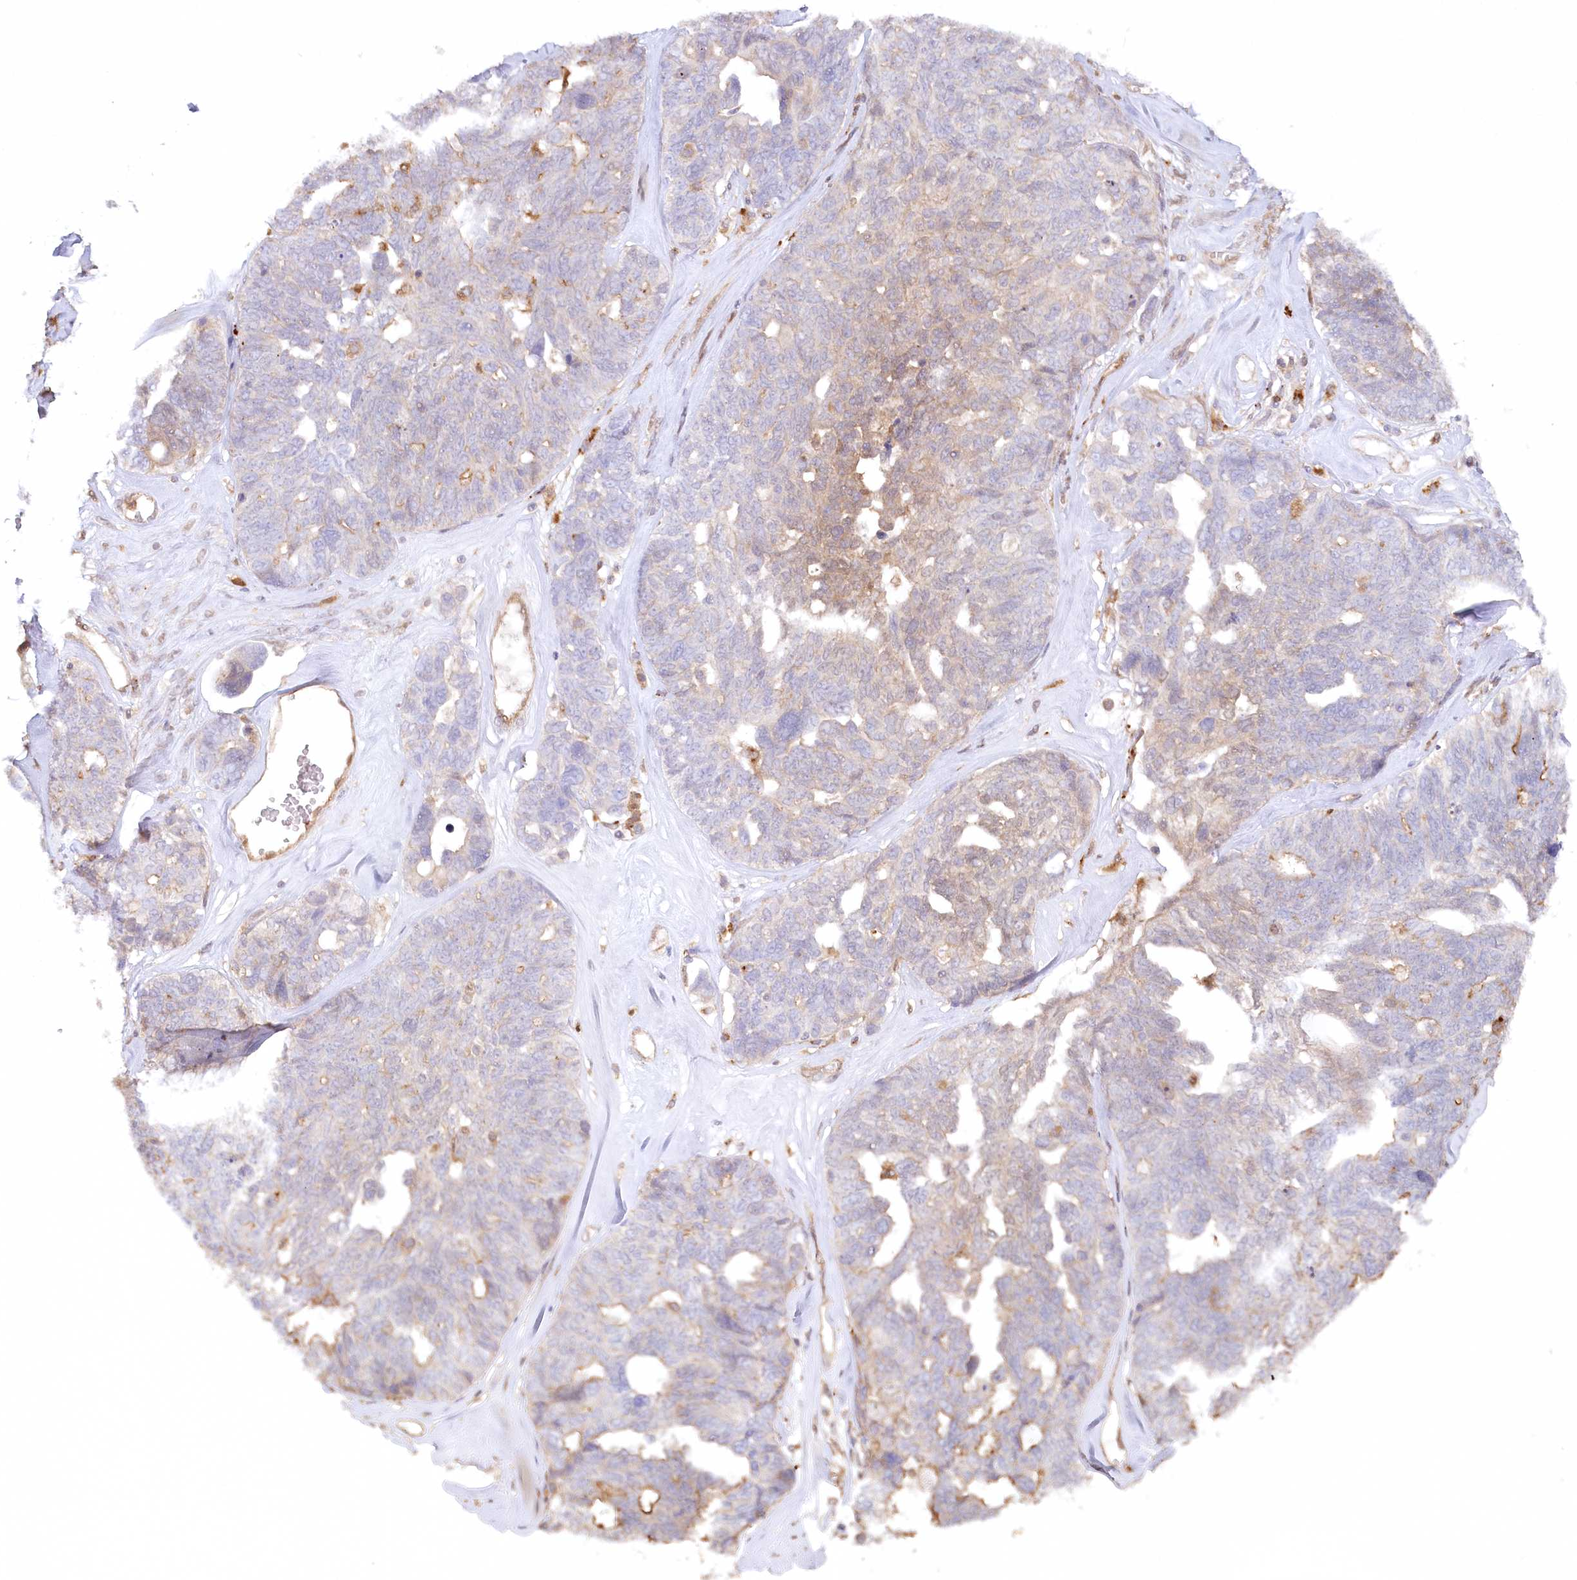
{"staining": {"intensity": "weak", "quantity": "<25%", "location": "cytoplasmic/membranous"}, "tissue": "ovarian cancer", "cell_type": "Tumor cells", "image_type": "cancer", "snomed": [{"axis": "morphology", "description": "Cystadenocarcinoma, serous, NOS"}, {"axis": "topography", "description": "Ovary"}], "caption": "Micrograph shows no protein staining in tumor cells of ovarian cancer tissue. The staining was performed using DAB to visualize the protein expression in brown, while the nuclei were stained in blue with hematoxylin (Magnification: 20x).", "gene": "GBE1", "patient": {"sex": "female", "age": 79}}